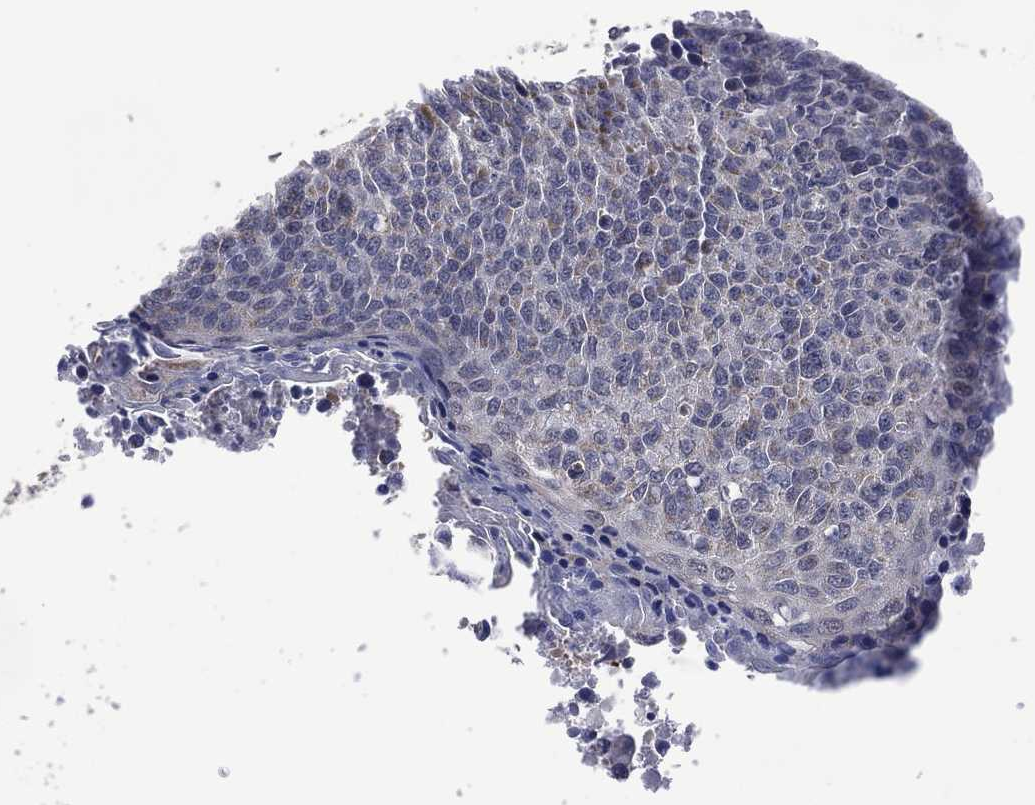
{"staining": {"intensity": "negative", "quantity": "none", "location": "none"}, "tissue": "lung cancer", "cell_type": "Tumor cells", "image_type": "cancer", "snomed": [{"axis": "morphology", "description": "Squamous cell carcinoma, NOS"}, {"axis": "topography", "description": "Lung"}], "caption": "The histopathology image reveals no staining of tumor cells in lung cancer (squamous cell carcinoma).", "gene": "HTD2", "patient": {"sex": "male", "age": 73}}